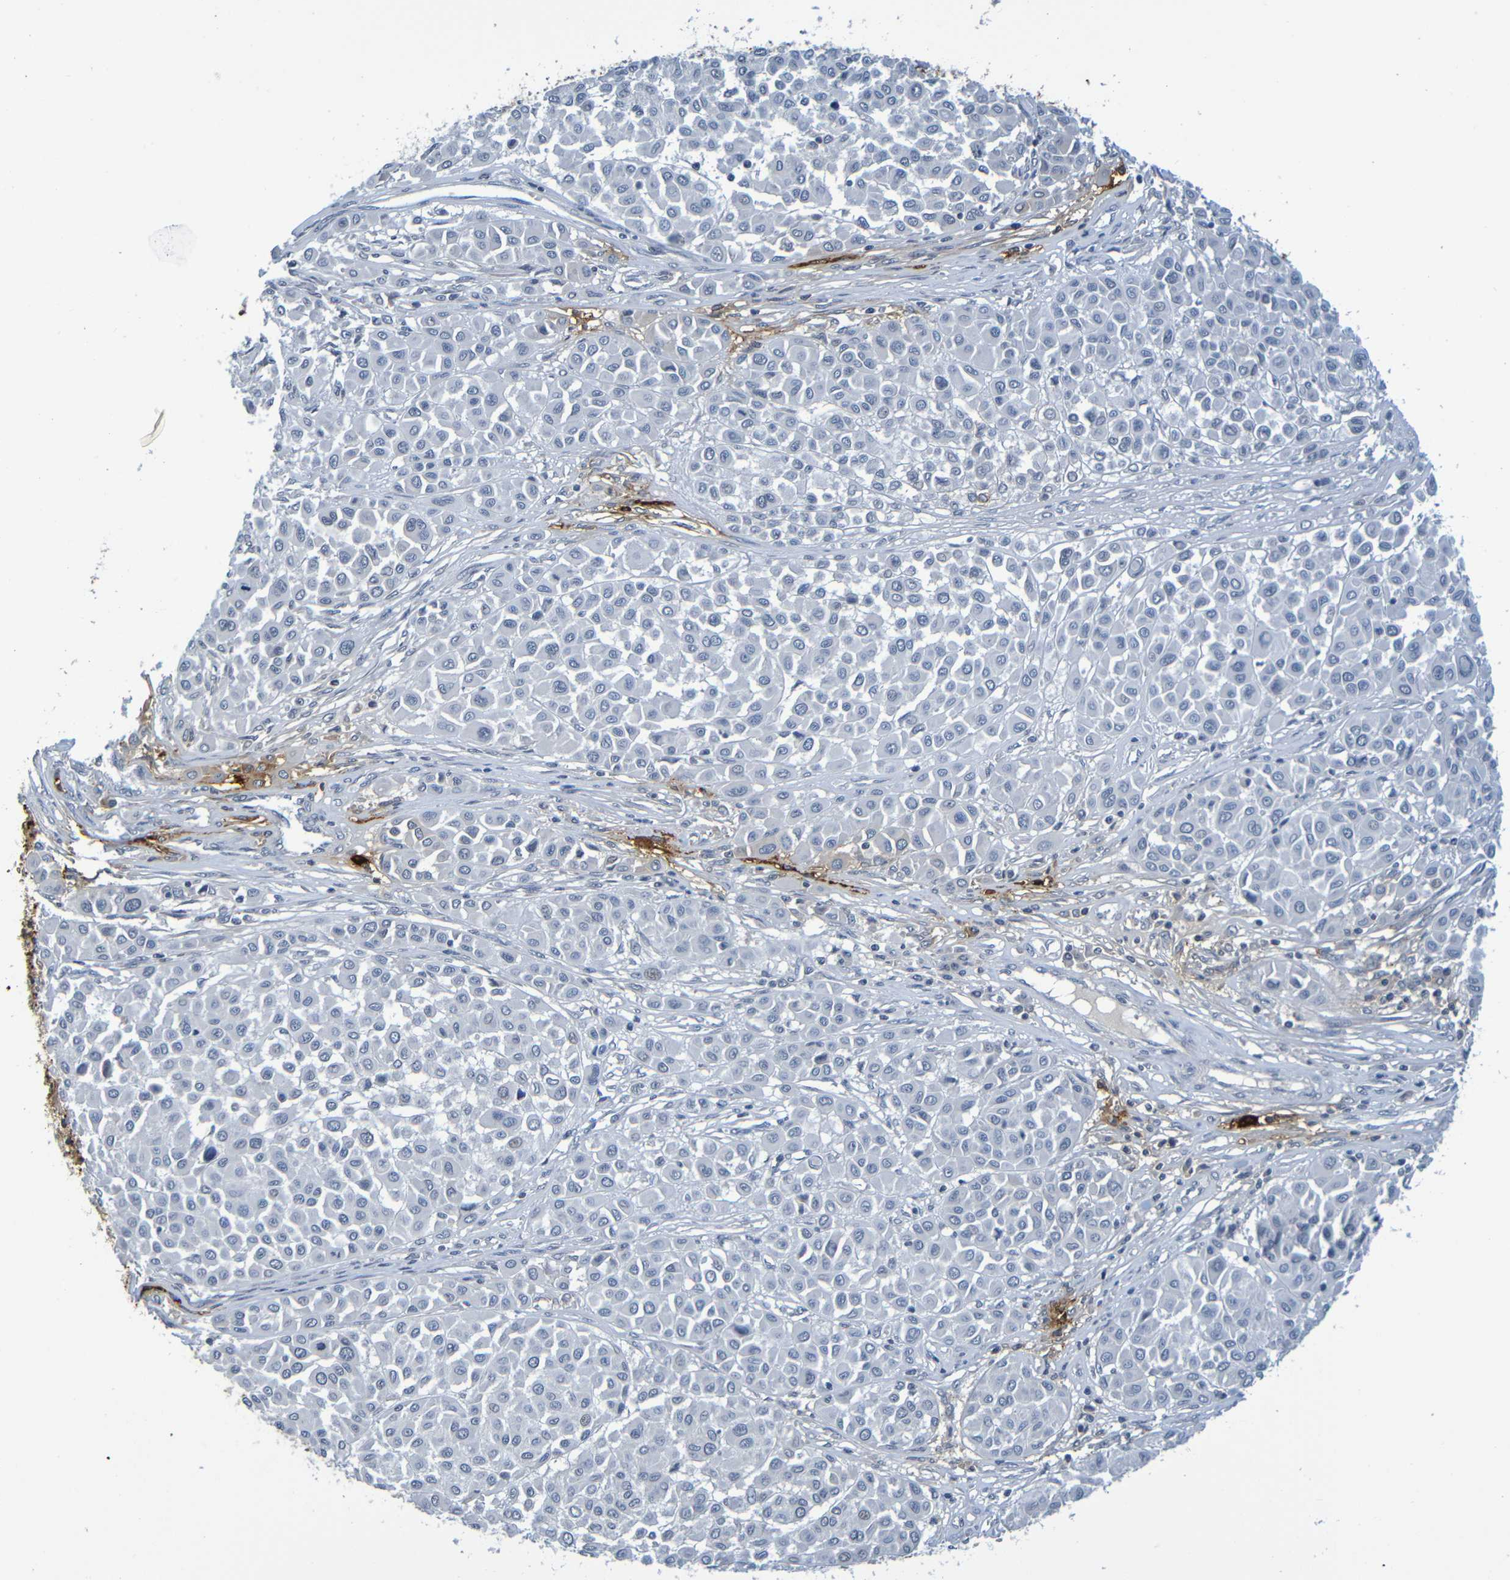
{"staining": {"intensity": "negative", "quantity": "none", "location": "none"}, "tissue": "melanoma", "cell_type": "Tumor cells", "image_type": "cancer", "snomed": [{"axis": "morphology", "description": "Malignant melanoma, Metastatic site"}, {"axis": "topography", "description": "Soft tissue"}], "caption": "High magnification brightfield microscopy of malignant melanoma (metastatic site) stained with DAB (brown) and counterstained with hematoxylin (blue): tumor cells show no significant staining.", "gene": "C3AR1", "patient": {"sex": "male", "age": 41}}